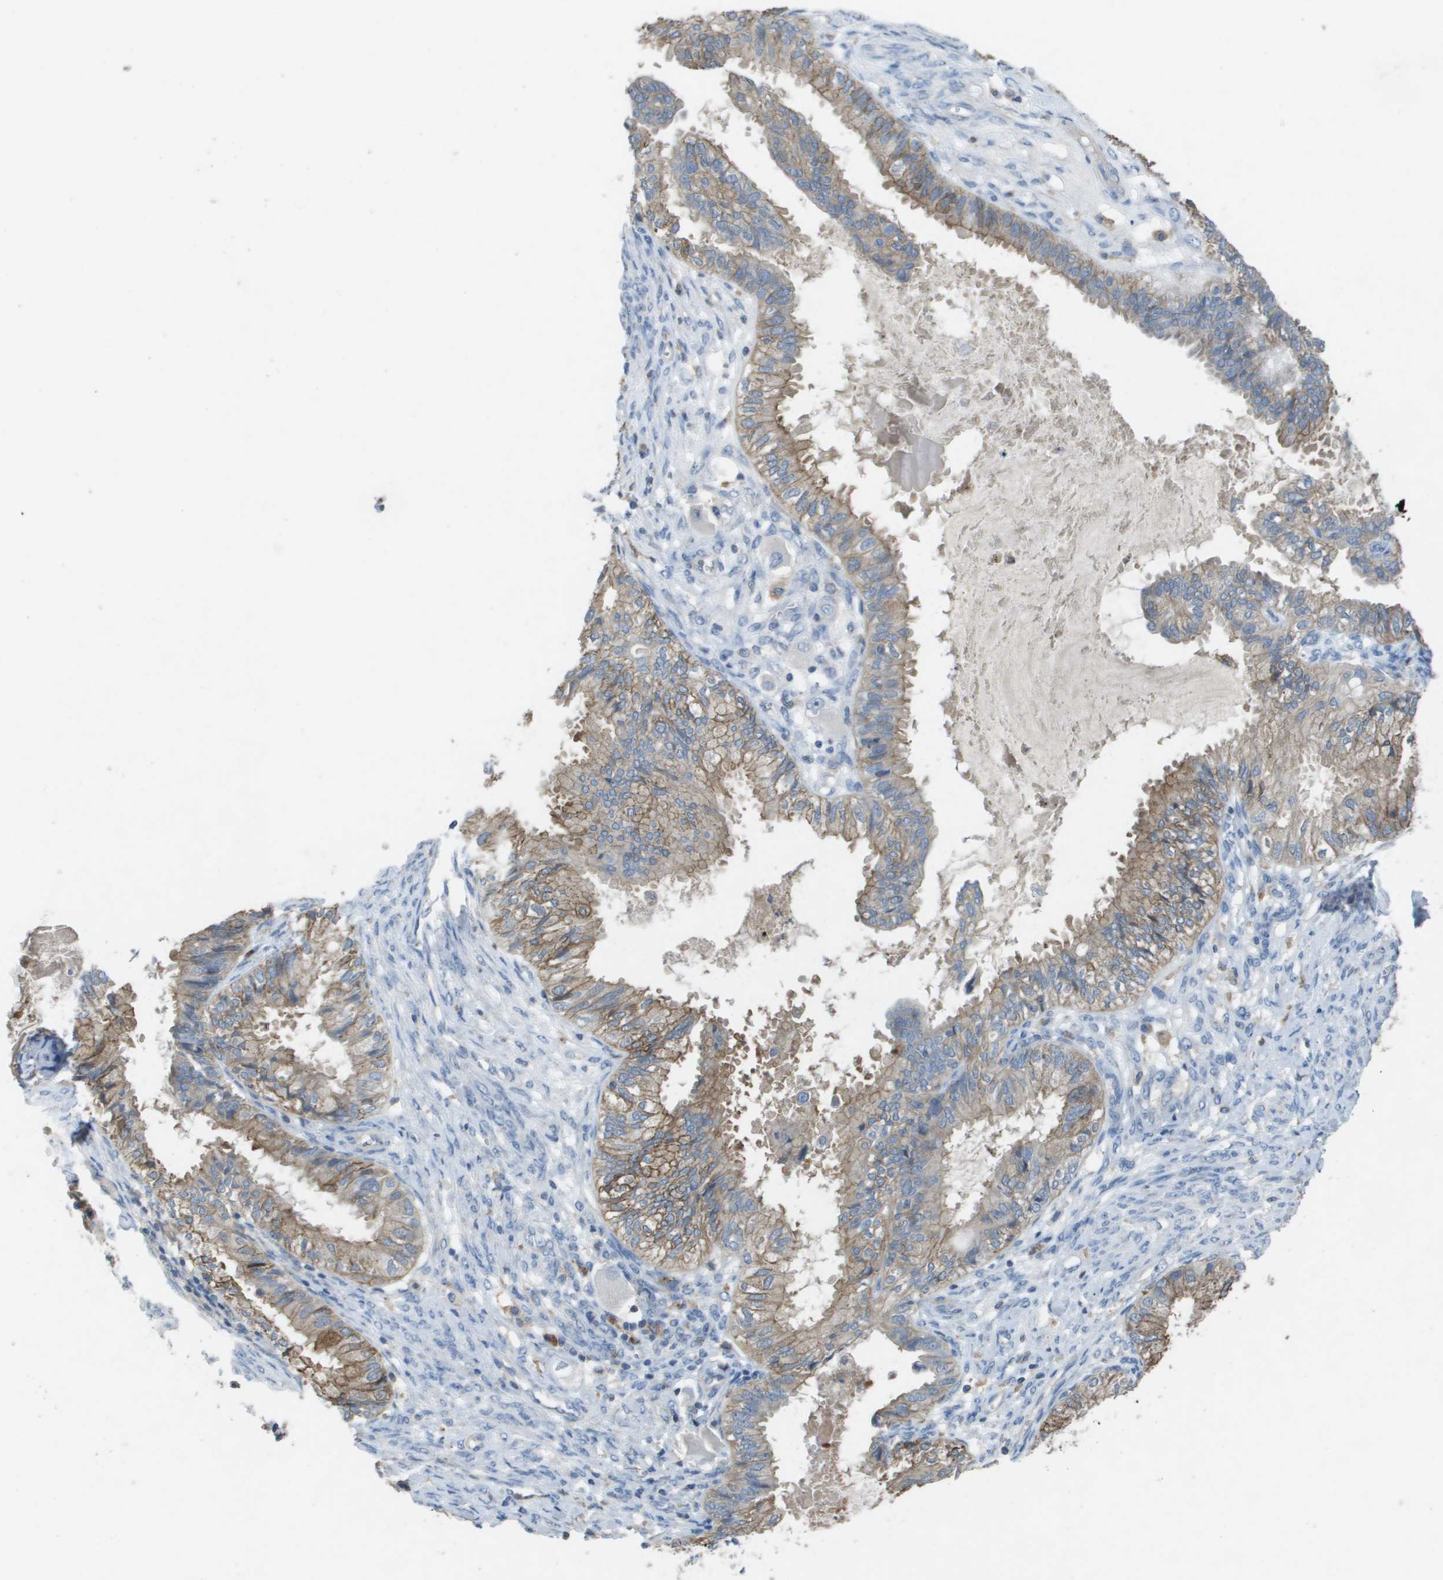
{"staining": {"intensity": "weak", "quantity": ">75%", "location": "cytoplasmic/membranous"}, "tissue": "cervical cancer", "cell_type": "Tumor cells", "image_type": "cancer", "snomed": [{"axis": "morphology", "description": "Normal tissue, NOS"}, {"axis": "morphology", "description": "Adenocarcinoma, NOS"}, {"axis": "topography", "description": "Cervix"}, {"axis": "topography", "description": "Endometrium"}], "caption": "Protein expression analysis of human adenocarcinoma (cervical) reveals weak cytoplasmic/membranous positivity in approximately >75% of tumor cells.", "gene": "CLCA4", "patient": {"sex": "female", "age": 86}}